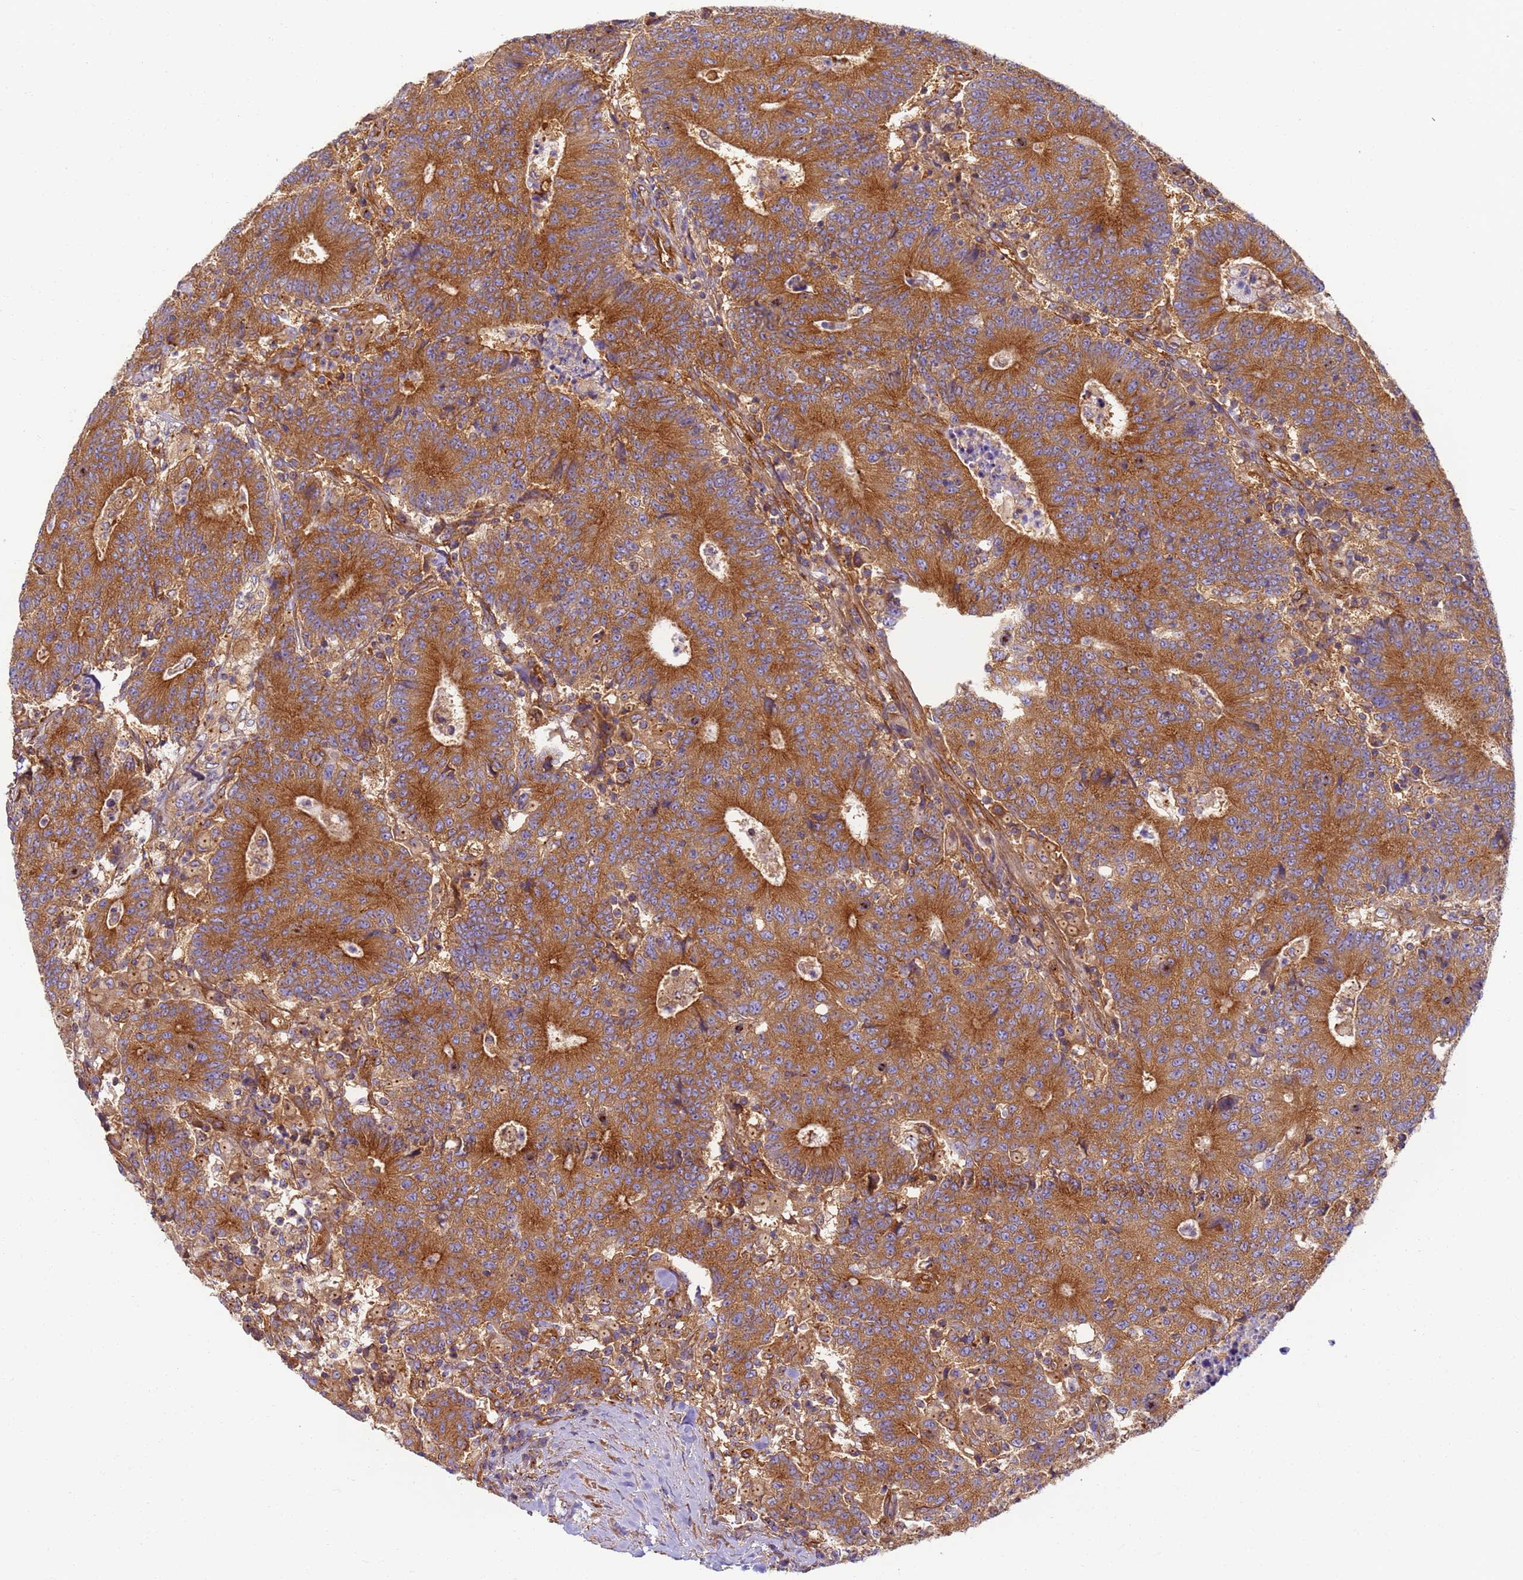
{"staining": {"intensity": "strong", "quantity": ">75%", "location": "cytoplasmic/membranous"}, "tissue": "colorectal cancer", "cell_type": "Tumor cells", "image_type": "cancer", "snomed": [{"axis": "morphology", "description": "Adenocarcinoma, NOS"}, {"axis": "topography", "description": "Colon"}], "caption": "IHC staining of colorectal cancer, which exhibits high levels of strong cytoplasmic/membranous positivity in approximately >75% of tumor cells indicating strong cytoplasmic/membranous protein expression. The staining was performed using DAB (3,3'-diaminobenzidine) (brown) for protein detection and nuclei were counterstained in hematoxylin (blue).", "gene": "DYNC1I2", "patient": {"sex": "female", "age": 75}}